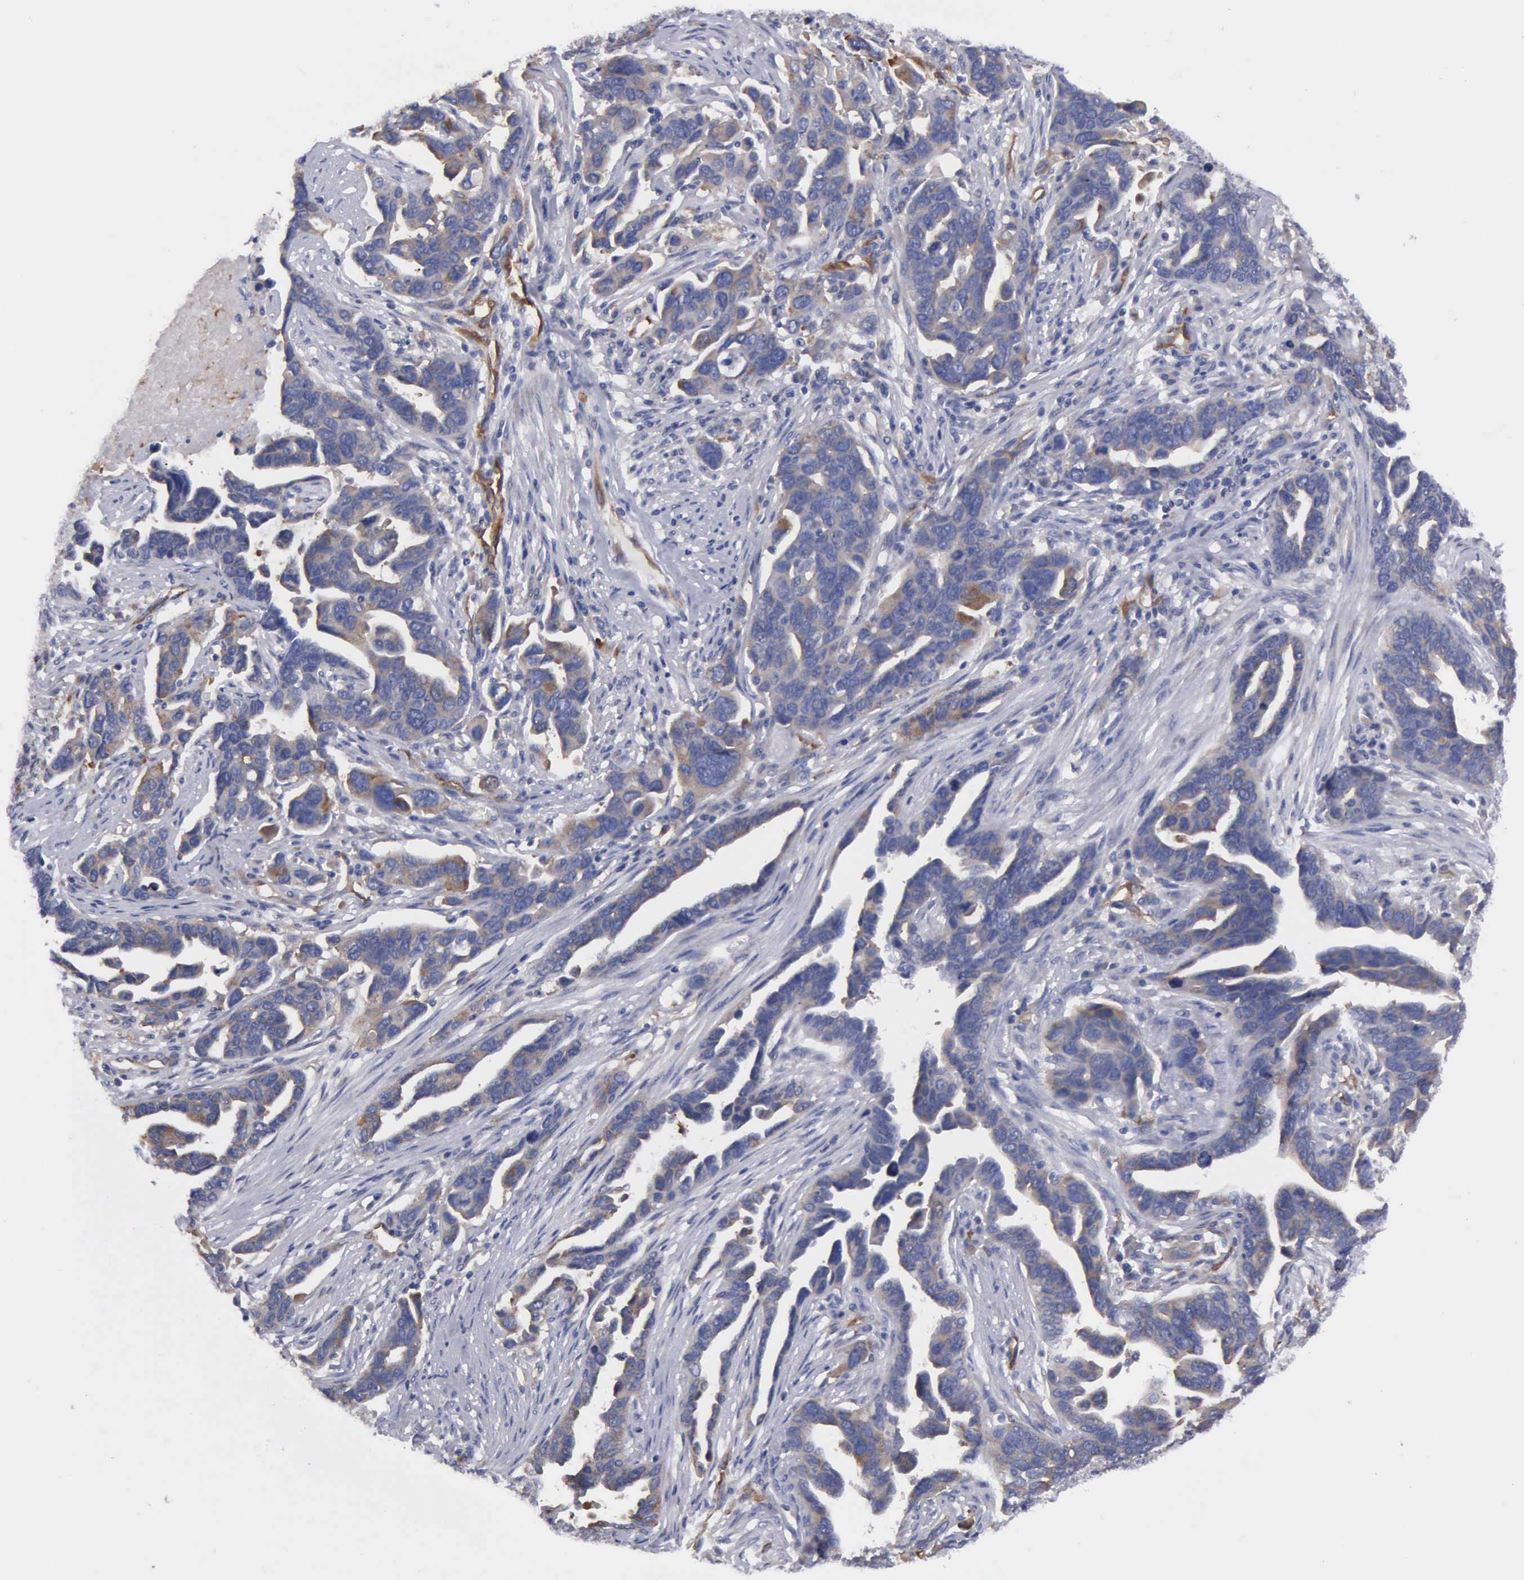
{"staining": {"intensity": "moderate", "quantity": ">75%", "location": "cytoplasmic/membranous"}, "tissue": "ovarian cancer", "cell_type": "Tumor cells", "image_type": "cancer", "snomed": [{"axis": "morphology", "description": "Cystadenocarcinoma, serous, NOS"}, {"axis": "topography", "description": "Ovary"}], "caption": "Moderate cytoplasmic/membranous expression for a protein is present in approximately >75% of tumor cells of ovarian cancer (serous cystadenocarcinoma) using IHC.", "gene": "RDX", "patient": {"sex": "female", "age": 54}}